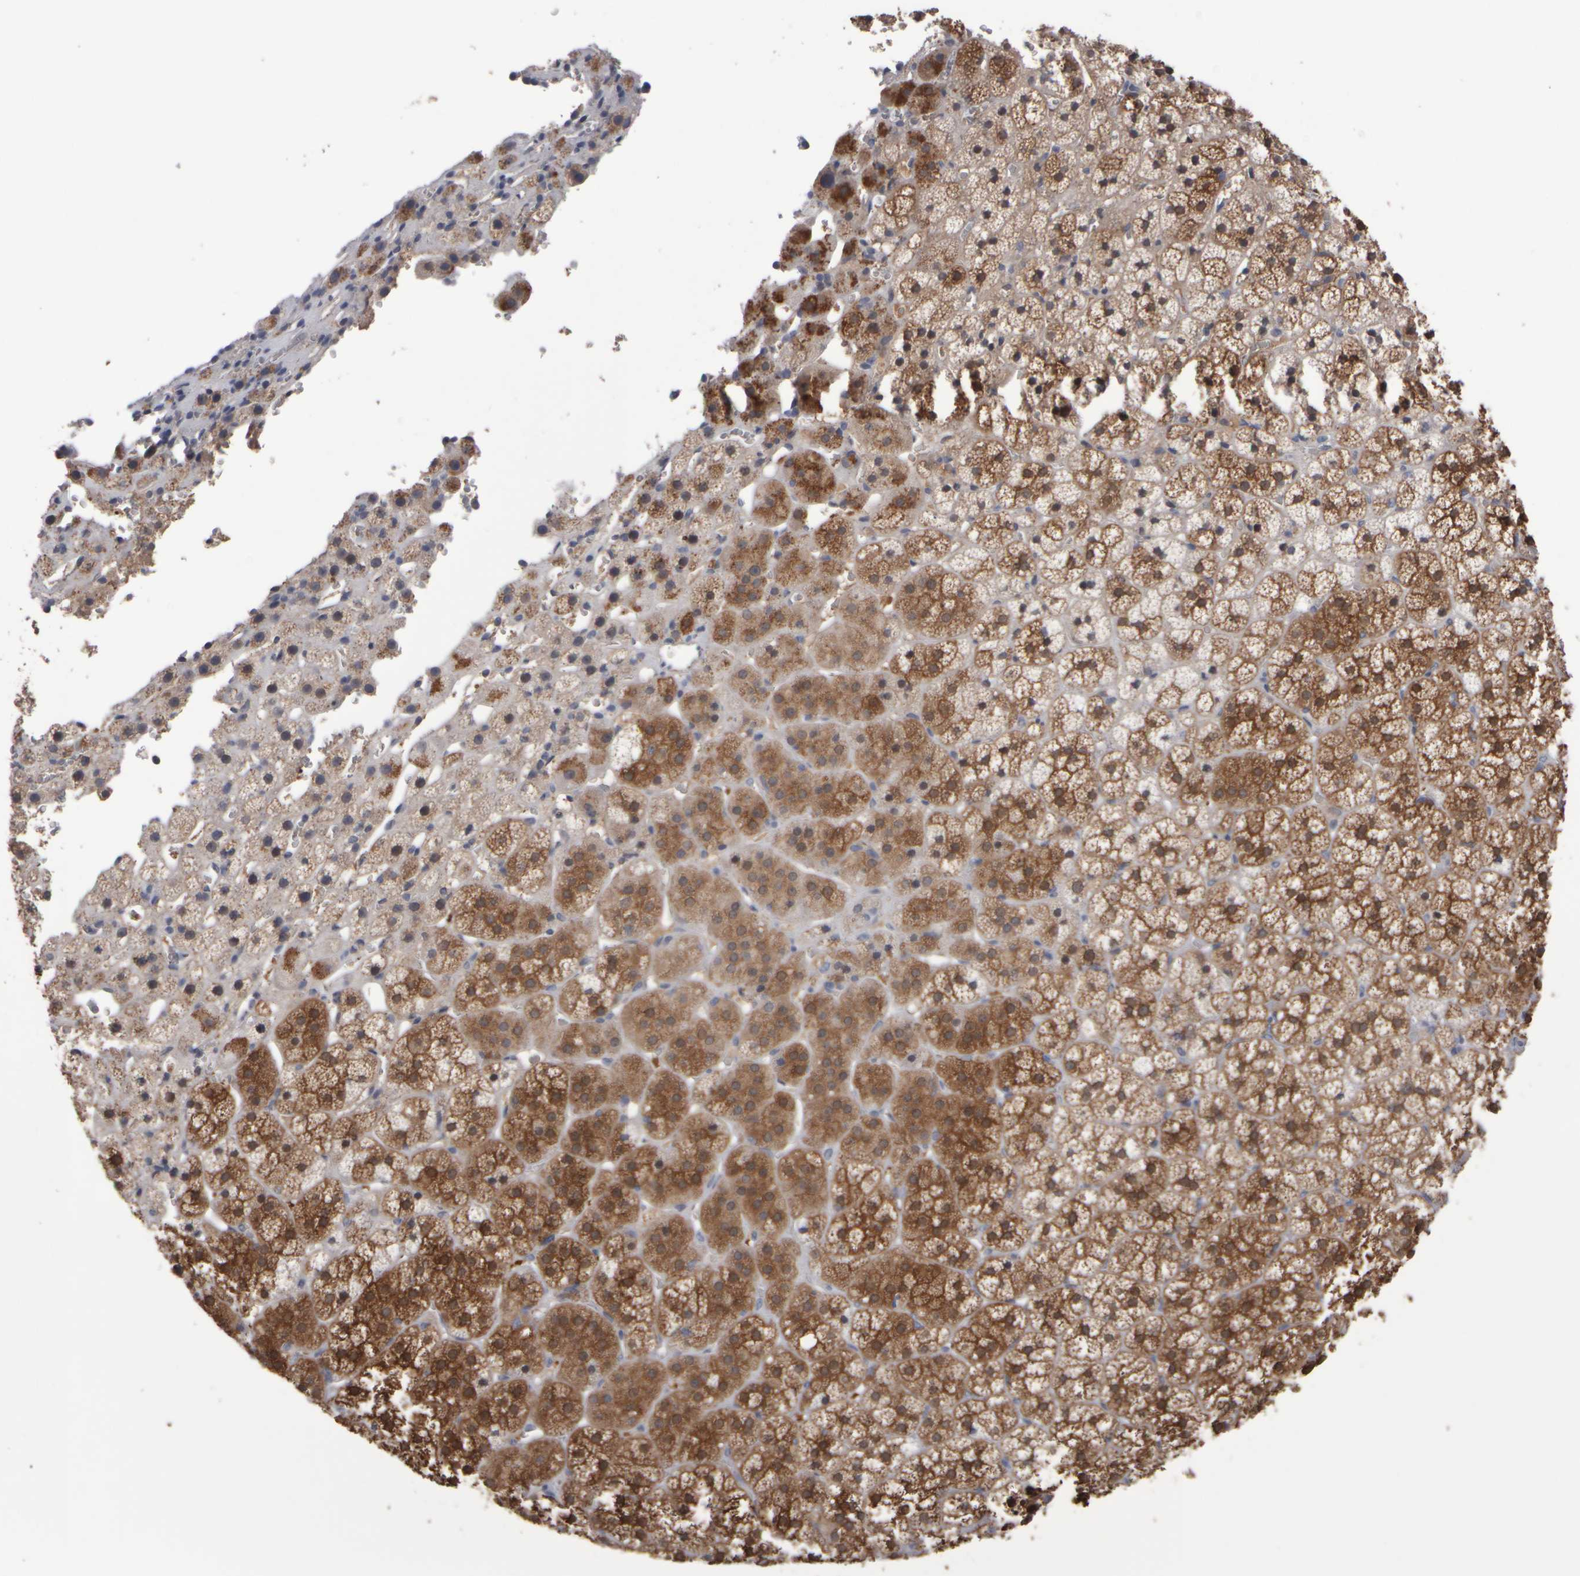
{"staining": {"intensity": "moderate", "quantity": ">75%", "location": "cytoplasmic/membranous,nuclear"}, "tissue": "adrenal gland", "cell_type": "Glandular cells", "image_type": "normal", "snomed": [{"axis": "morphology", "description": "Normal tissue, NOS"}, {"axis": "topography", "description": "Adrenal gland"}], "caption": "Adrenal gland stained with DAB immunohistochemistry reveals medium levels of moderate cytoplasmic/membranous,nuclear expression in about >75% of glandular cells. (Stains: DAB (3,3'-diaminobenzidine) in brown, nuclei in blue, Microscopy: brightfield microscopy at high magnification).", "gene": "EPHX2", "patient": {"sex": "female", "age": 44}}